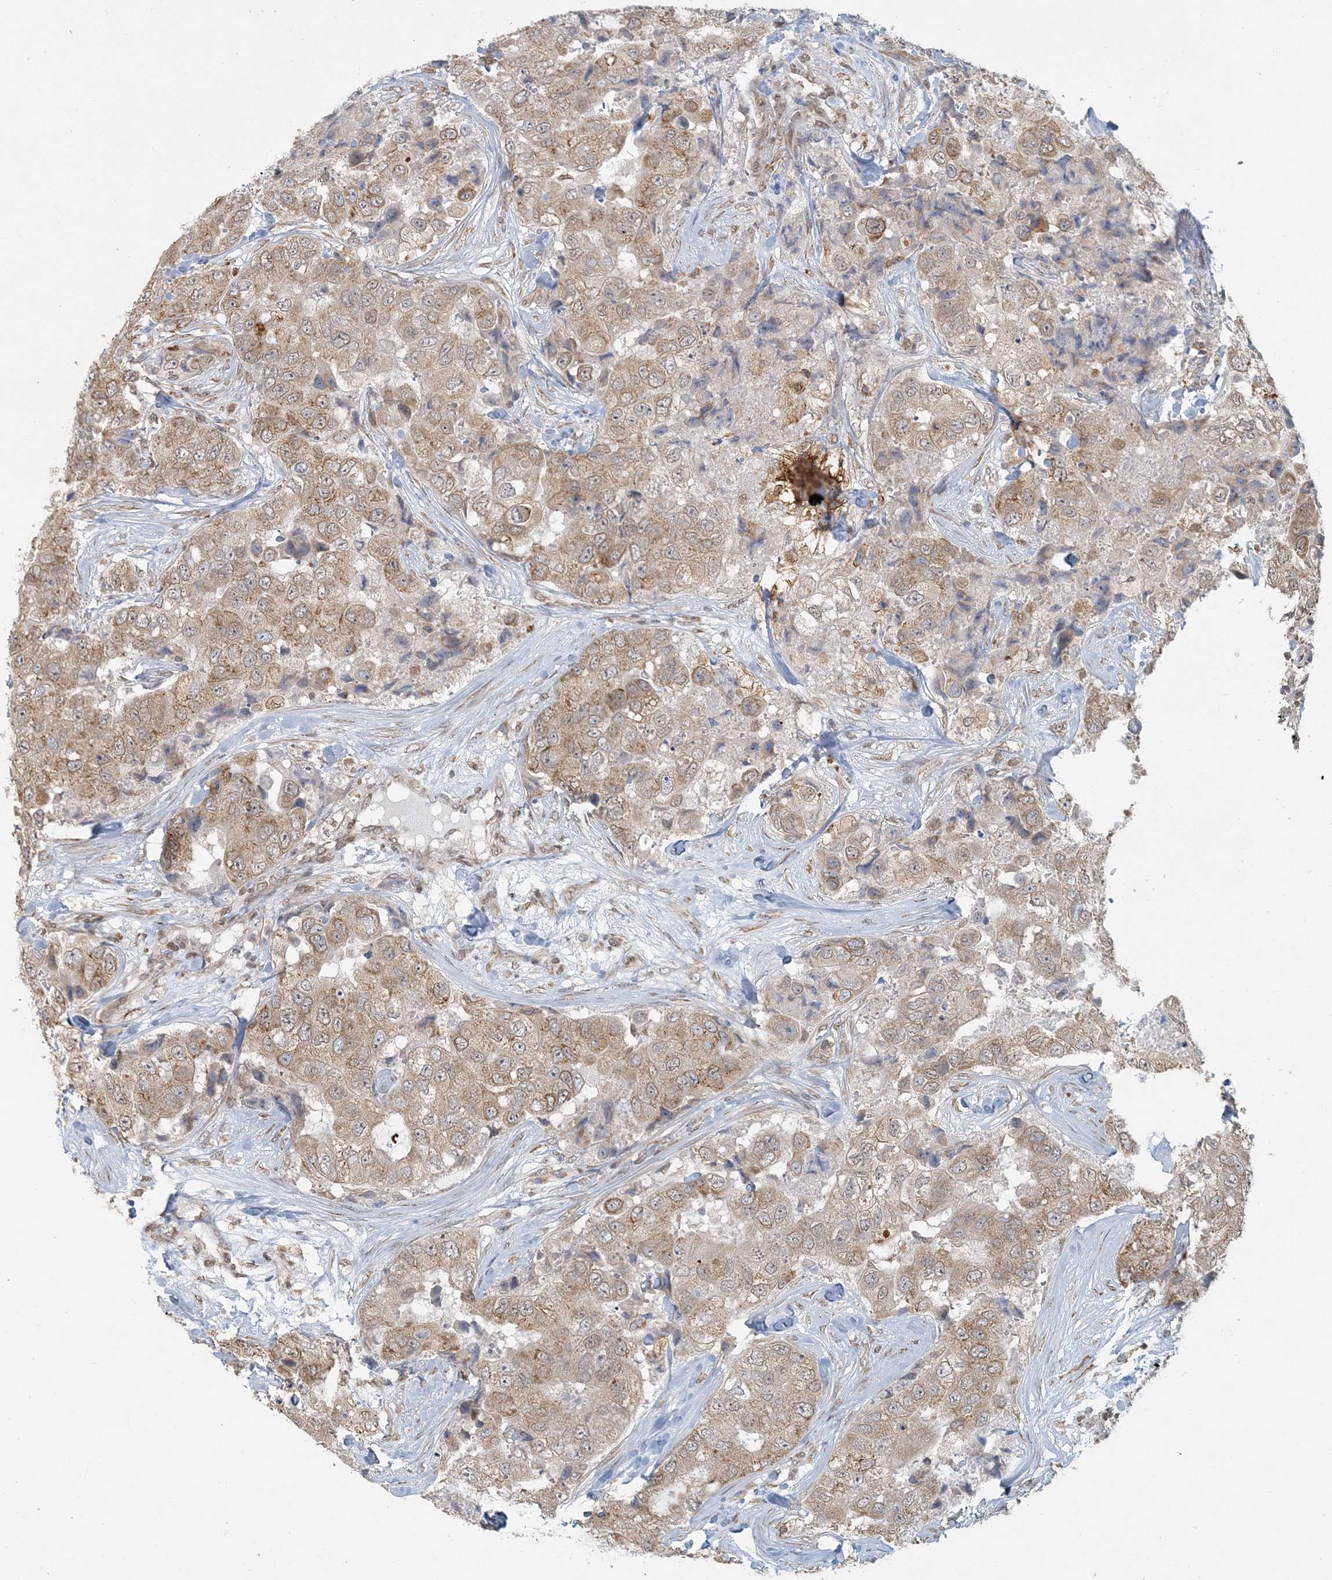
{"staining": {"intensity": "moderate", "quantity": ">75%", "location": "cytoplasmic/membranous,nuclear"}, "tissue": "breast cancer", "cell_type": "Tumor cells", "image_type": "cancer", "snomed": [{"axis": "morphology", "description": "Duct carcinoma"}, {"axis": "topography", "description": "Breast"}], "caption": "A high-resolution histopathology image shows immunohistochemistry staining of invasive ductal carcinoma (breast), which exhibits moderate cytoplasmic/membranous and nuclear expression in about >75% of tumor cells. The staining was performed using DAB, with brown indicating positive protein expression. Nuclei are stained blue with hematoxylin.", "gene": "AK9", "patient": {"sex": "female", "age": 62}}